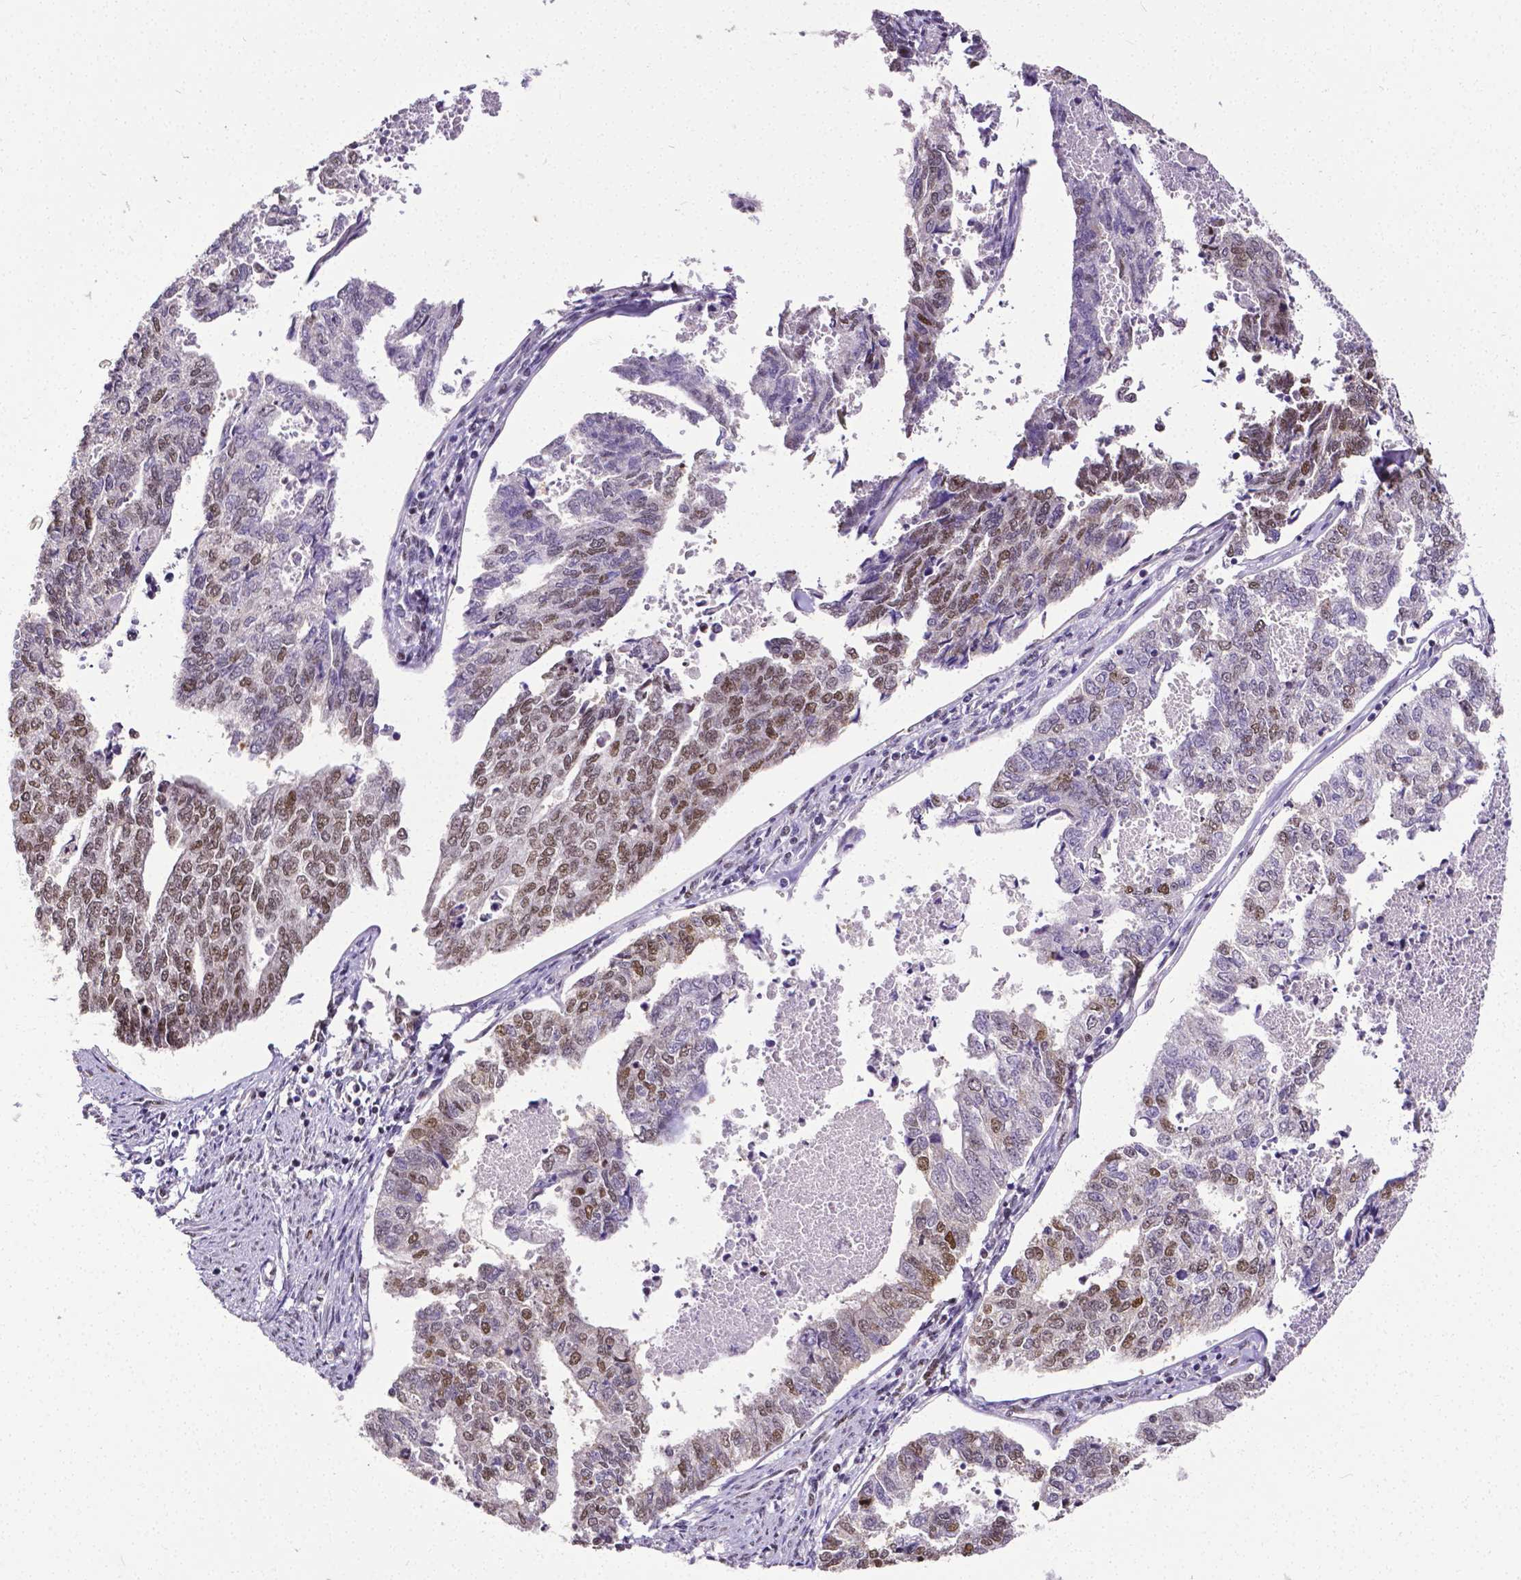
{"staining": {"intensity": "moderate", "quantity": "25%-75%", "location": "nuclear"}, "tissue": "endometrial cancer", "cell_type": "Tumor cells", "image_type": "cancer", "snomed": [{"axis": "morphology", "description": "Adenocarcinoma, NOS"}, {"axis": "topography", "description": "Endometrium"}], "caption": "An image of human endometrial adenocarcinoma stained for a protein demonstrates moderate nuclear brown staining in tumor cells.", "gene": "REST", "patient": {"sex": "female", "age": 73}}